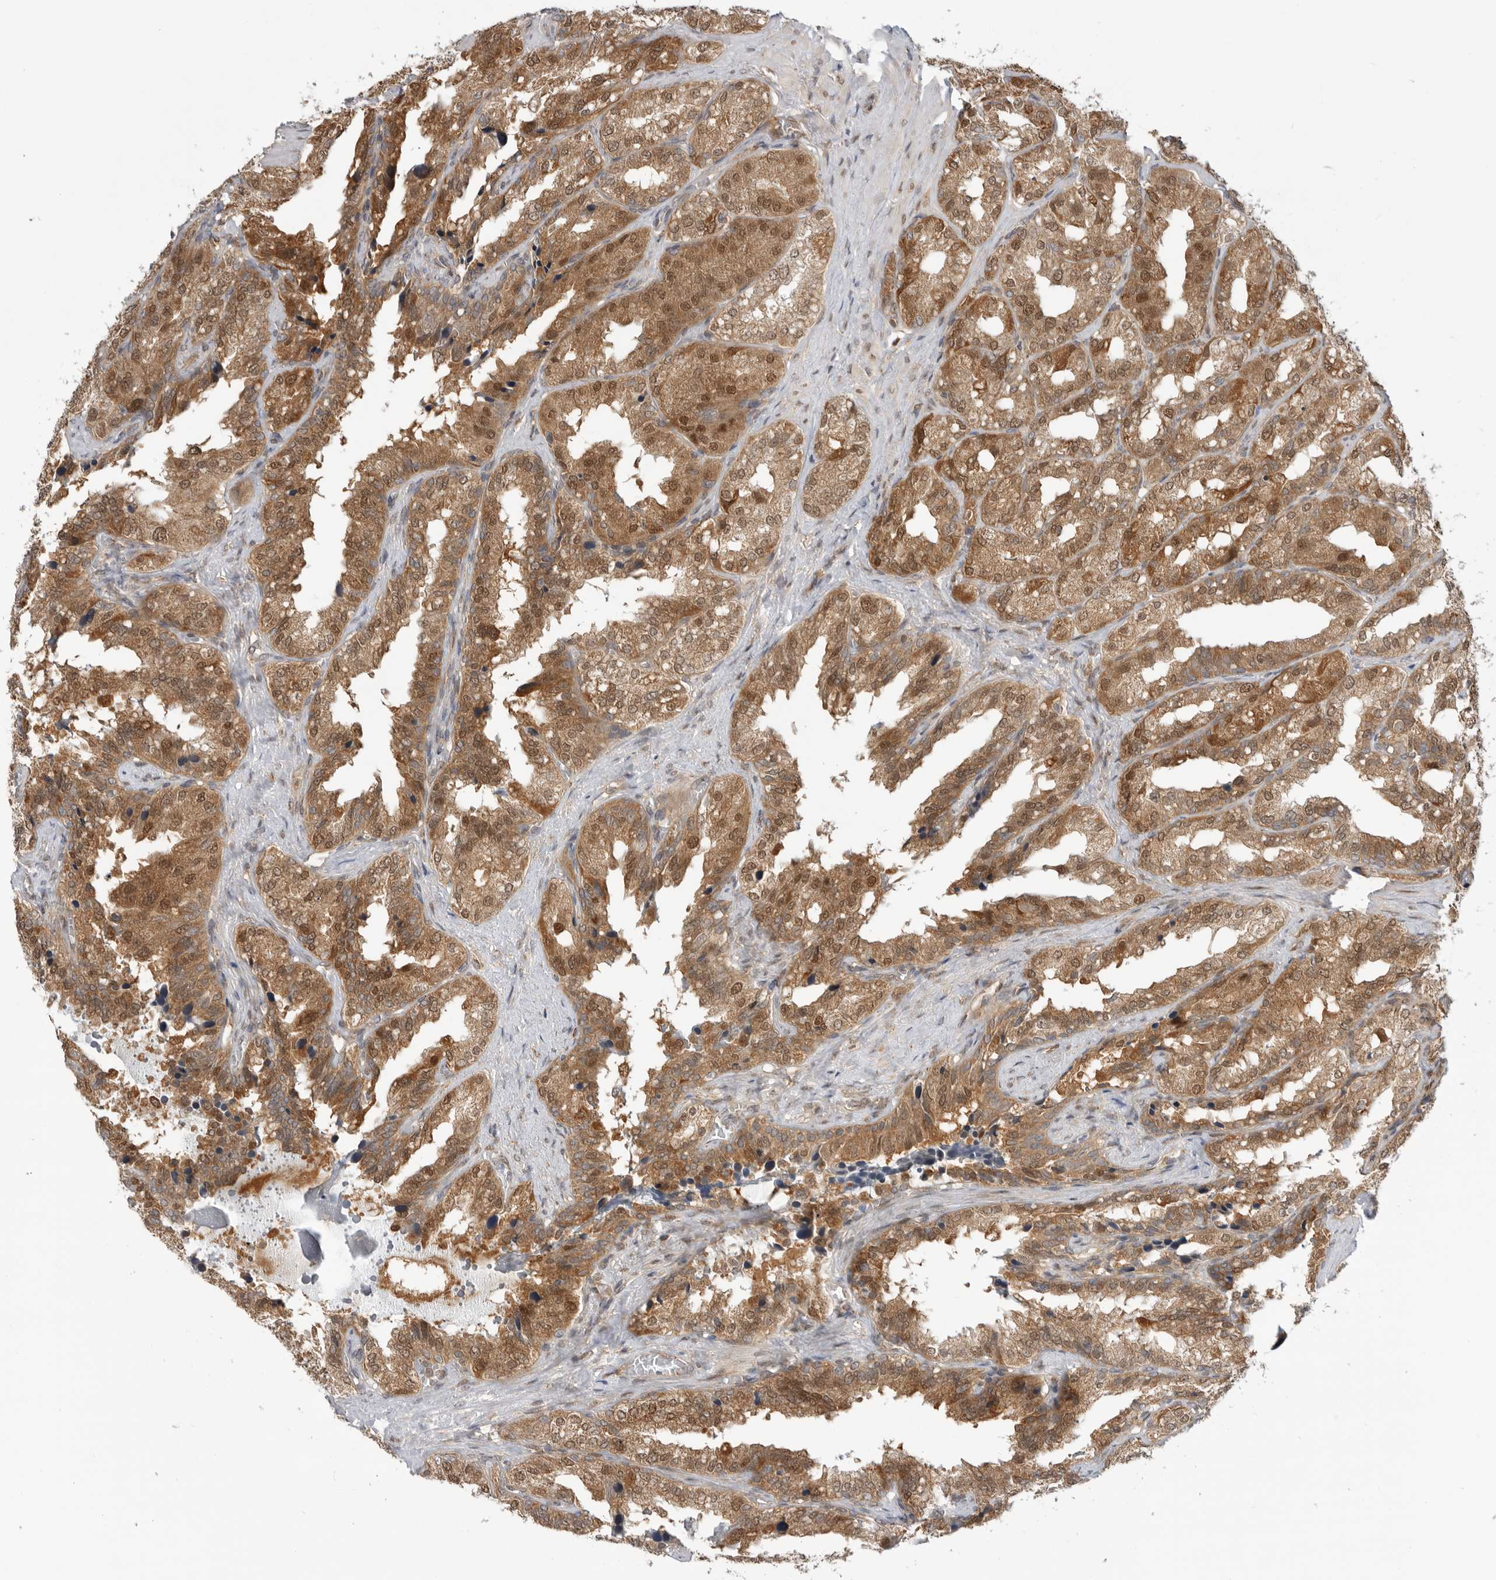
{"staining": {"intensity": "moderate", "quantity": ">75%", "location": "cytoplasmic/membranous,nuclear"}, "tissue": "seminal vesicle", "cell_type": "Glandular cells", "image_type": "normal", "snomed": [{"axis": "morphology", "description": "Normal tissue, NOS"}, {"axis": "topography", "description": "Prostate"}, {"axis": "topography", "description": "Seminal veicle"}], "caption": "A brown stain labels moderate cytoplasmic/membranous,nuclear positivity of a protein in glandular cells of unremarkable human seminal vesicle.", "gene": "DCAF8", "patient": {"sex": "male", "age": 51}}